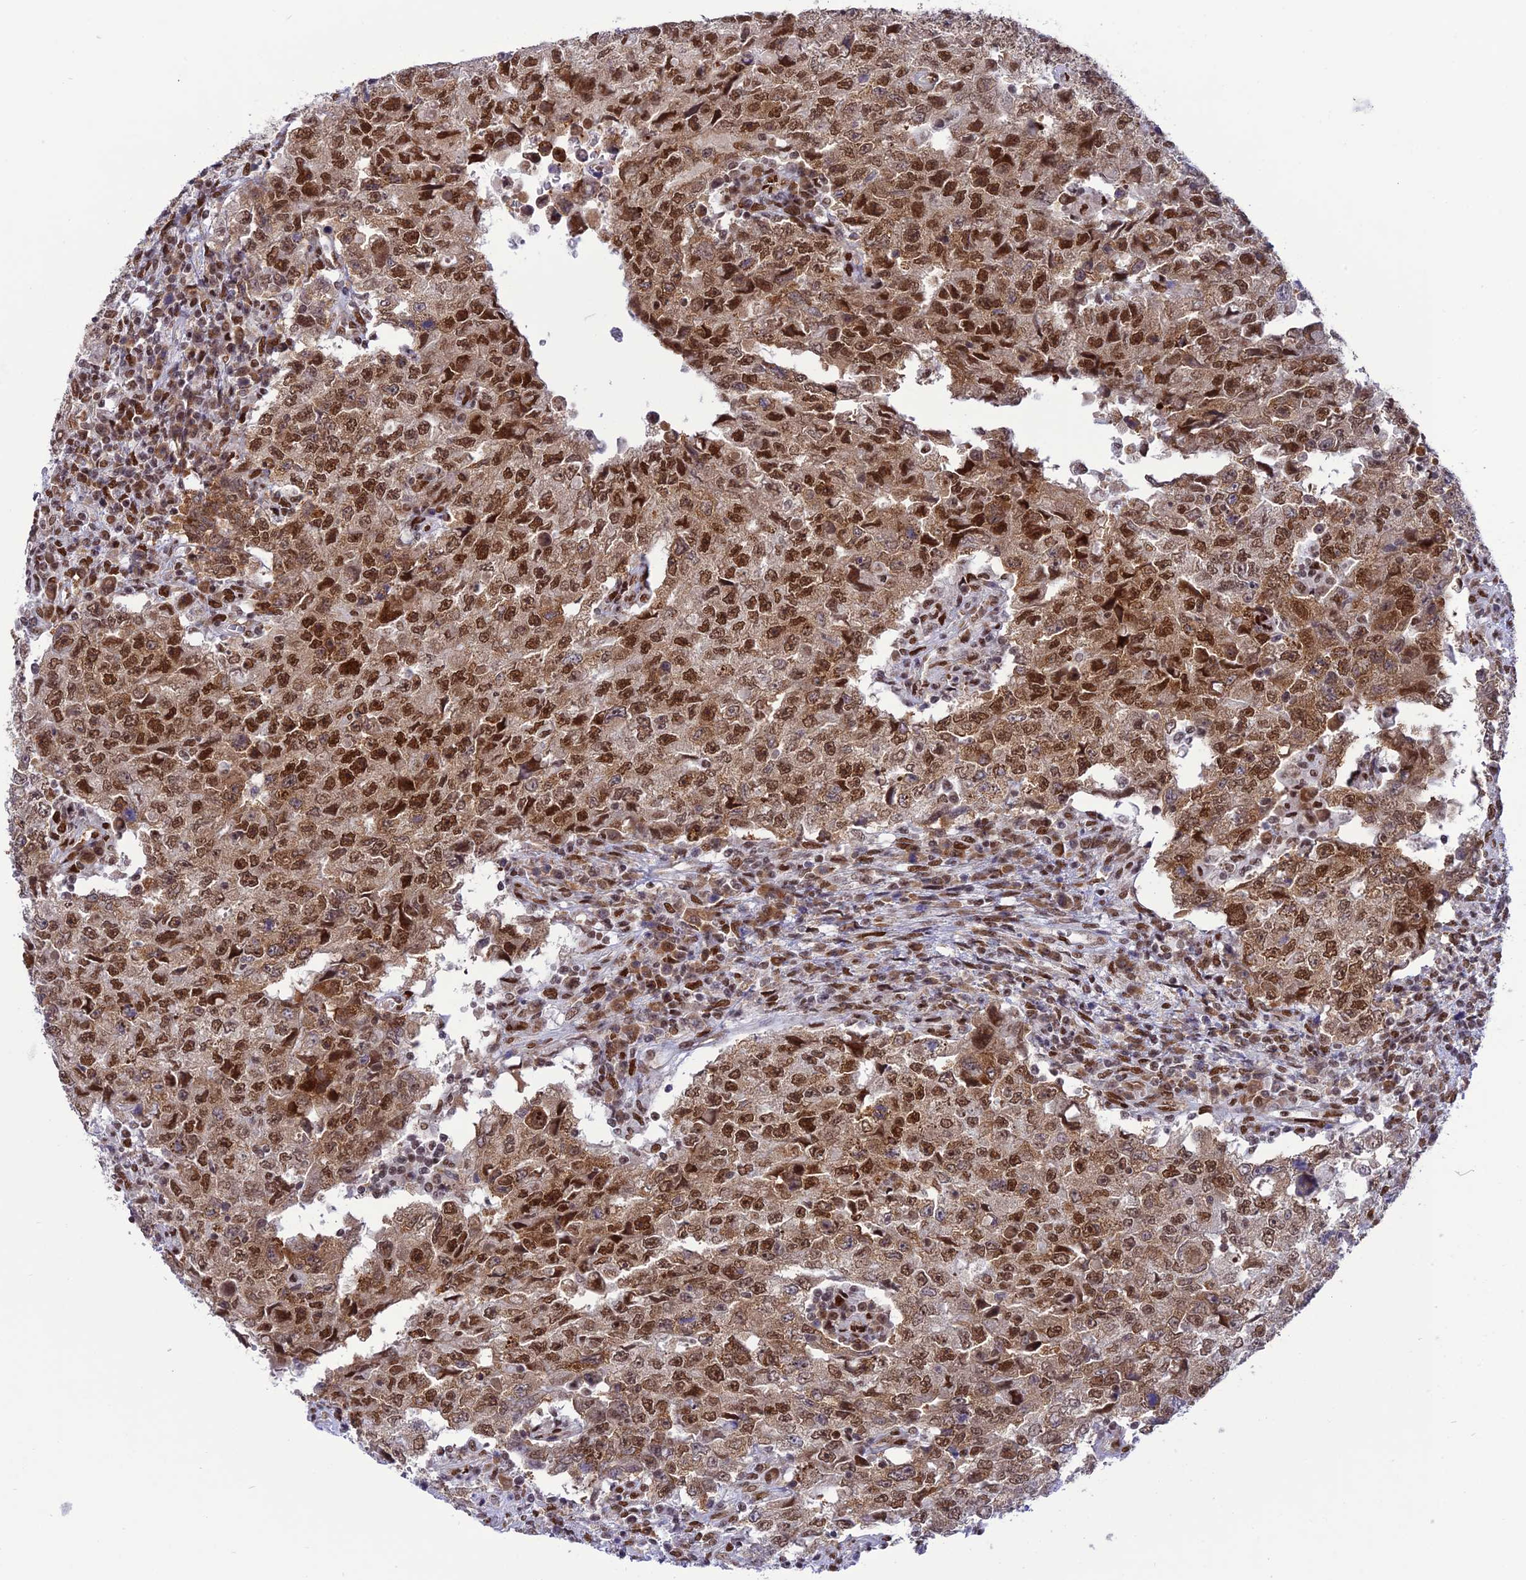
{"staining": {"intensity": "moderate", "quantity": ">75%", "location": "cytoplasmic/membranous,nuclear"}, "tissue": "testis cancer", "cell_type": "Tumor cells", "image_type": "cancer", "snomed": [{"axis": "morphology", "description": "Carcinoma, Embryonal, NOS"}, {"axis": "topography", "description": "Testis"}], "caption": "Immunohistochemistry (IHC) micrograph of neoplastic tissue: human testis embryonal carcinoma stained using IHC shows medium levels of moderate protein expression localized specifically in the cytoplasmic/membranous and nuclear of tumor cells, appearing as a cytoplasmic/membranous and nuclear brown color.", "gene": "DDX1", "patient": {"sex": "male", "age": 26}}